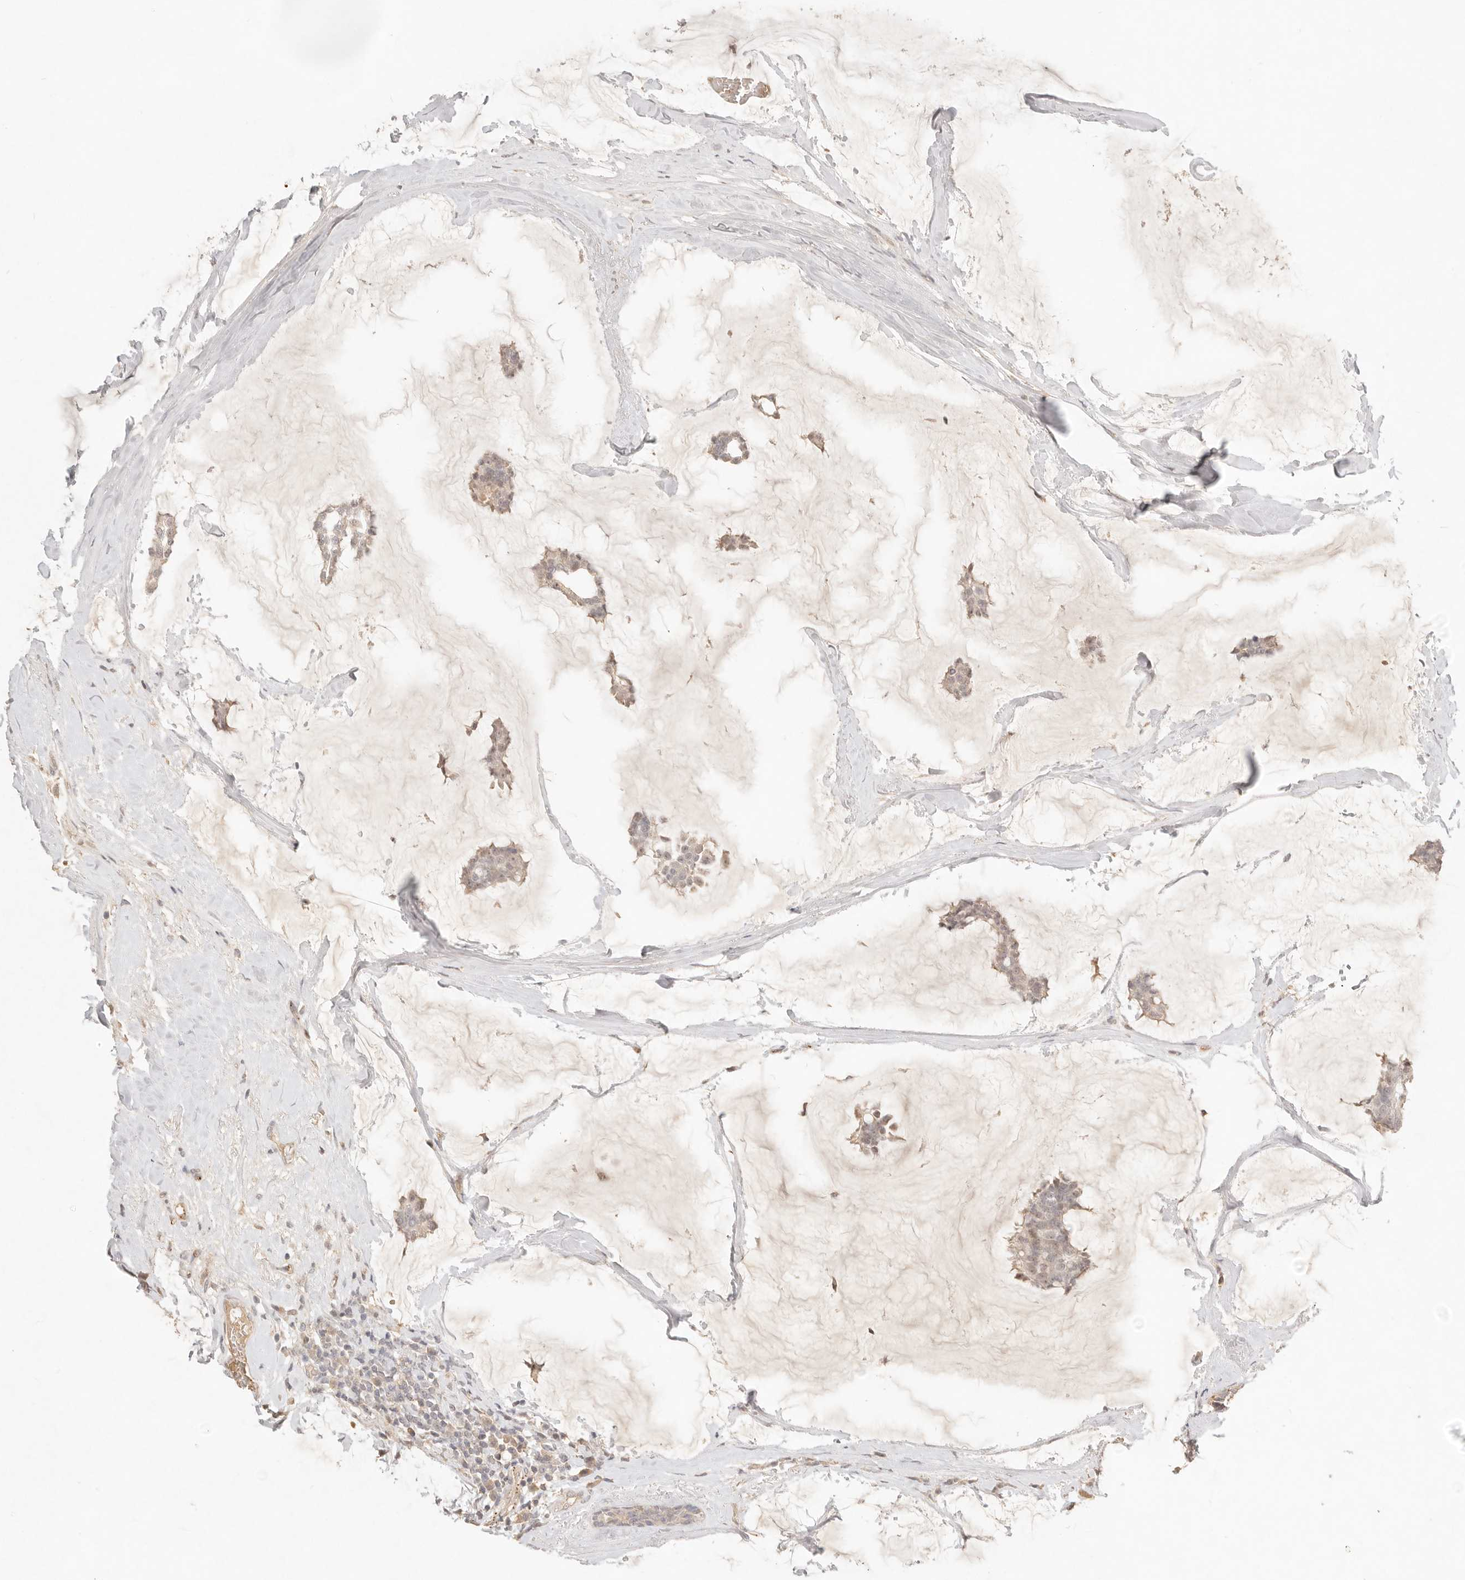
{"staining": {"intensity": "moderate", "quantity": ">75%", "location": "cytoplasmic/membranous,nuclear"}, "tissue": "breast cancer", "cell_type": "Tumor cells", "image_type": "cancer", "snomed": [{"axis": "morphology", "description": "Duct carcinoma"}, {"axis": "topography", "description": "Breast"}], "caption": "Immunohistochemical staining of human invasive ductal carcinoma (breast) shows moderate cytoplasmic/membranous and nuclear protein staining in approximately >75% of tumor cells.", "gene": "MEP1A", "patient": {"sex": "female", "age": 93}}